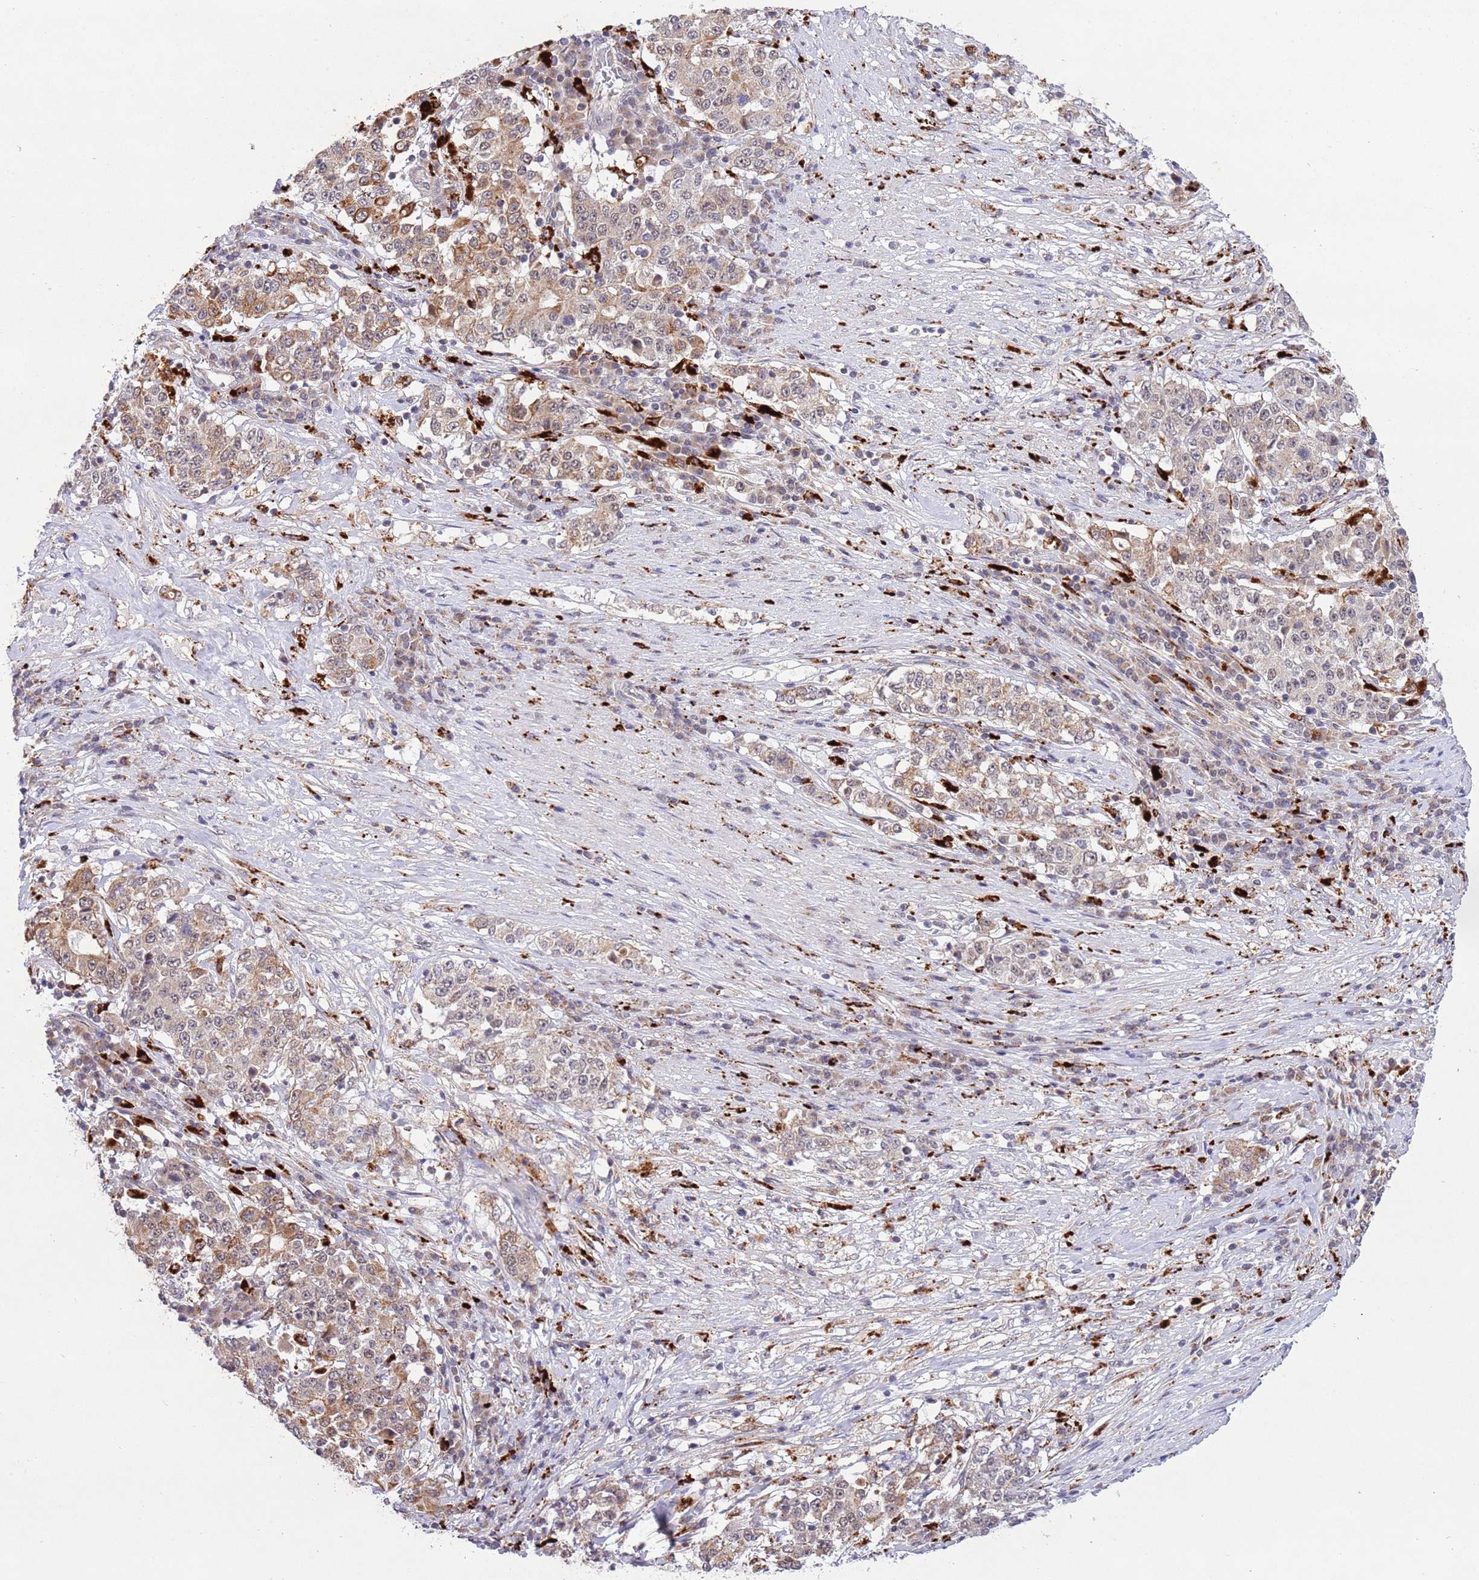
{"staining": {"intensity": "moderate", "quantity": ">75%", "location": "cytoplasmic/membranous"}, "tissue": "stomach cancer", "cell_type": "Tumor cells", "image_type": "cancer", "snomed": [{"axis": "morphology", "description": "Adenocarcinoma, NOS"}, {"axis": "topography", "description": "Stomach"}], "caption": "Tumor cells display medium levels of moderate cytoplasmic/membranous positivity in approximately >75% of cells in adenocarcinoma (stomach).", "gene": "TRIM27", "patient": {"sex": "male", "age": 59}}